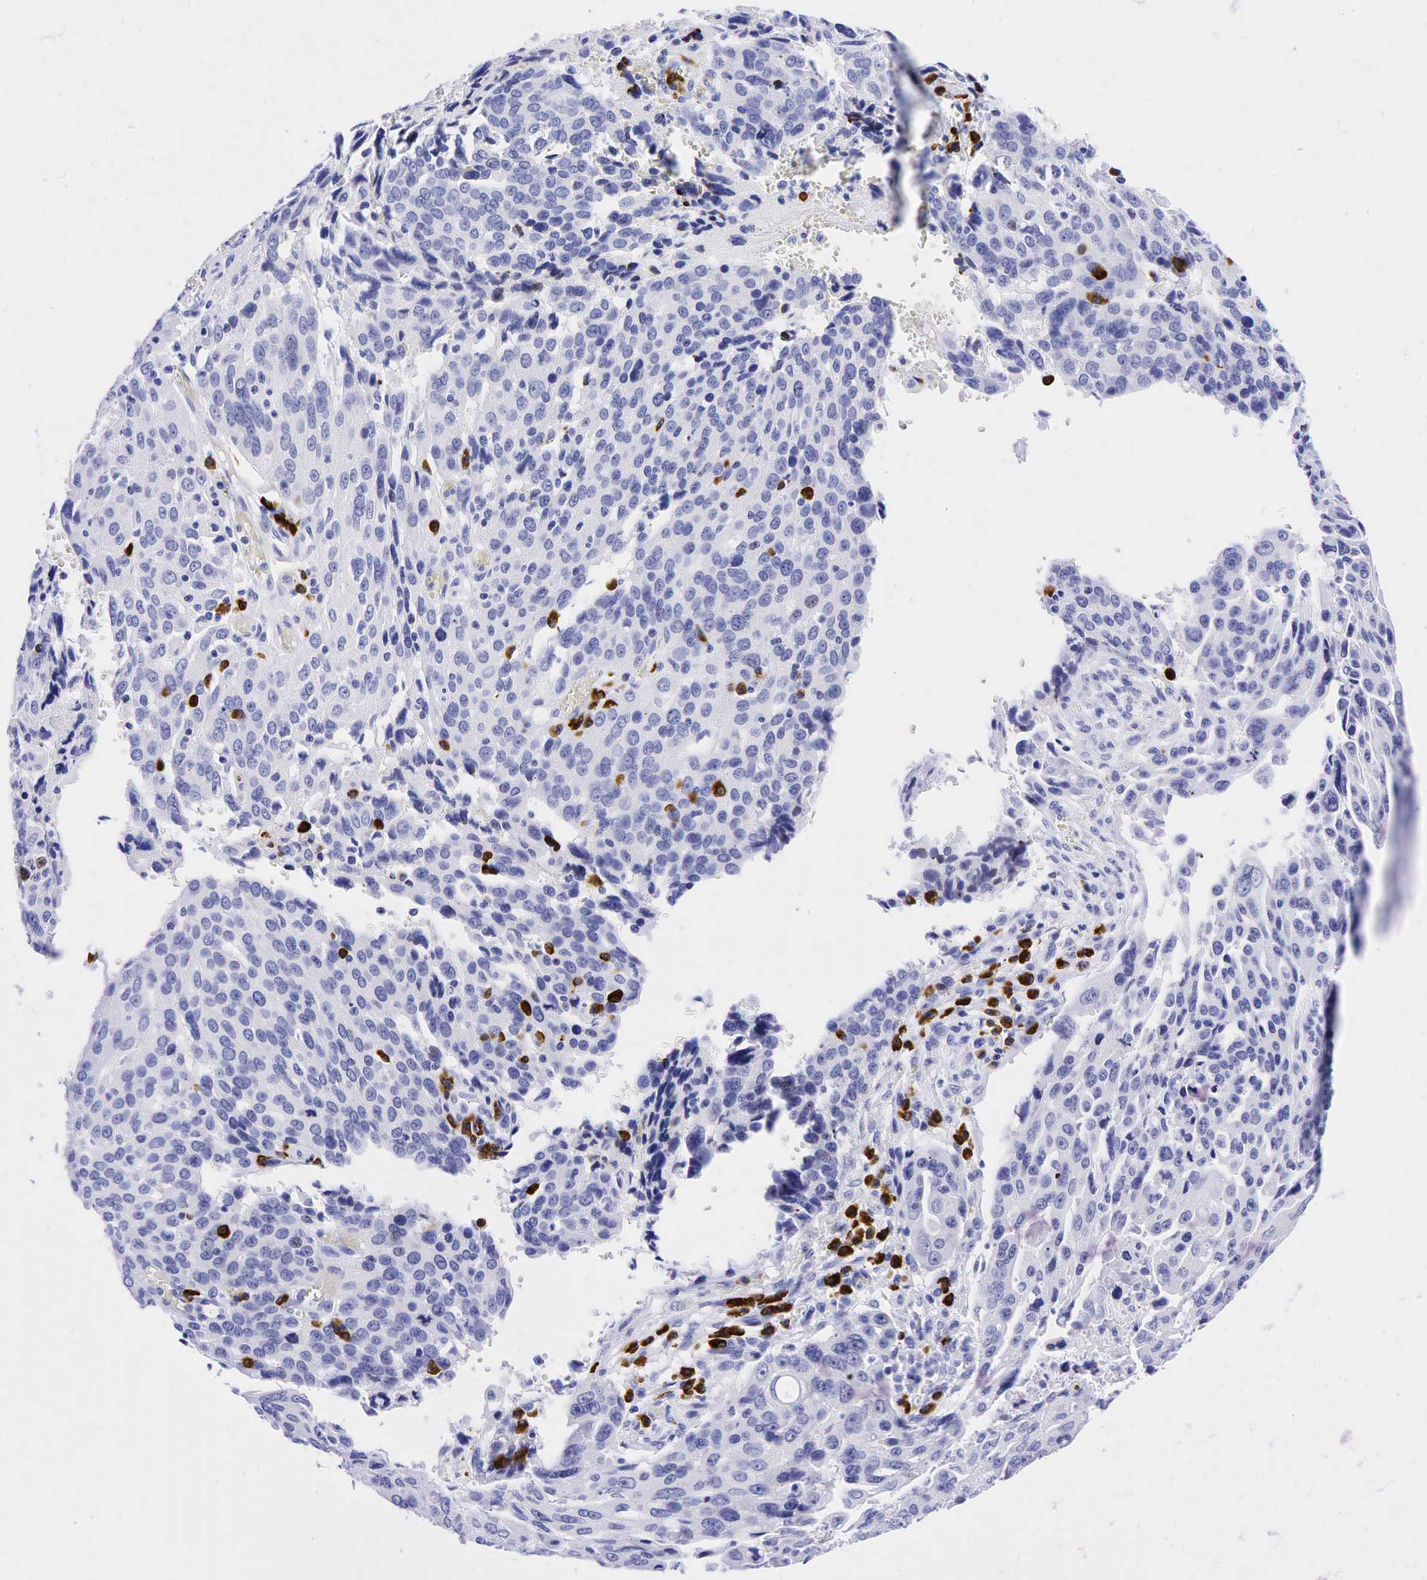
{"staining": {"intensity": "negative", "quantity": "none", "location": "none"}, "tissue": "ovarian cancer", "cell_type": "Tumor cells", "image_type": "cancer", "snomed": [{"axis": "morphology", "description": "Carcinoma, endometroid"}, {"axis": "topography", "description": "Ovary"}], "caption": "Tumor cells show no significant positivity in ovarian cancer. The staining is performed using DAB brown chromogen with nuclei counter-stained in using hematoxylin.", "gene": "CD79A", "patient": {"sex": "female", "age": 75}}